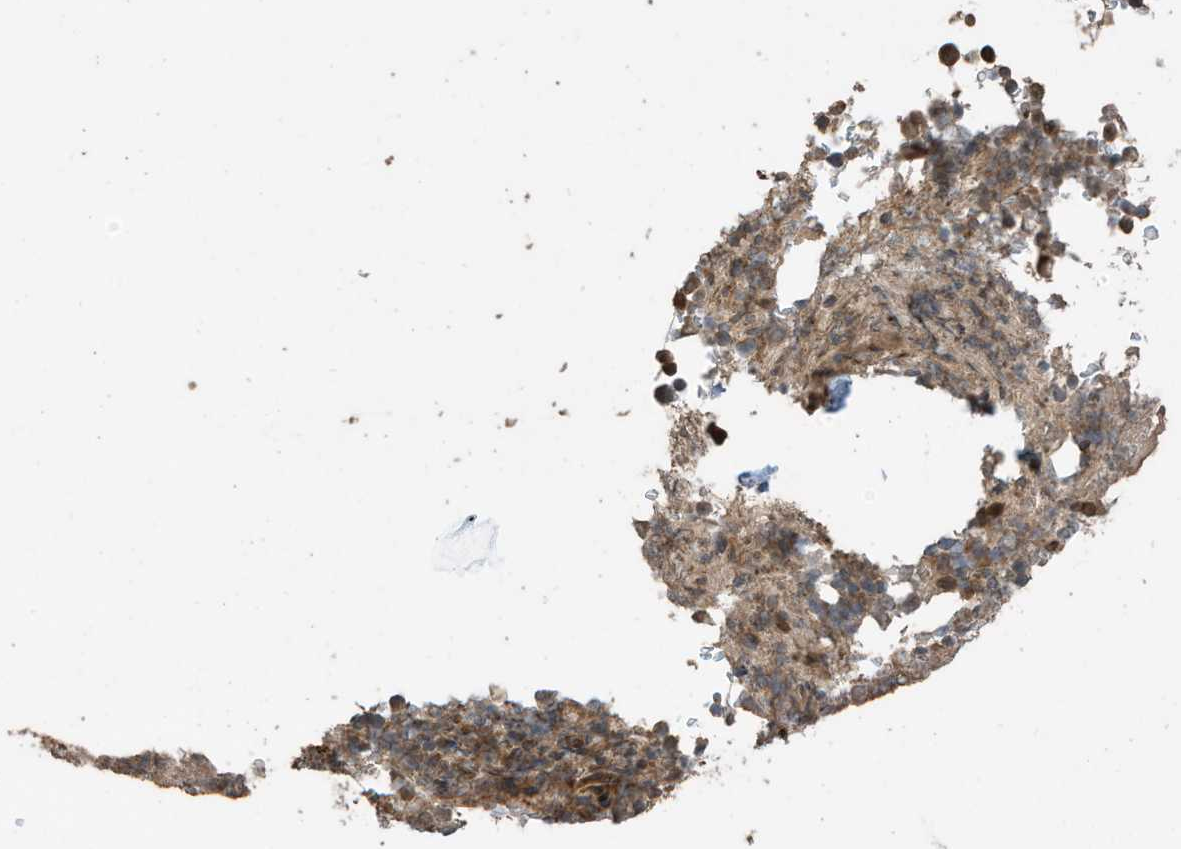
{"staining": {"intensity": "moderate", "quantity": ">75%", "location": "cytoplasmic/membranous"}, "tissue": "bone marrow", "cell_type": "Hematopoietic cells", "image_type": "normal", "snomed": [{"axis": "morphology", "description": "Normal tissue, NOS"}, {"axis": "topography", "description": "Bone marrow"}], "caption": "High-magnification brightfield microscopy of benign bone marrow stained with DAB (brown) and counterstained with hematoxylin (blue). hematopoietic cells exhibit moderate cytoplasmic/membranous positivity is present in approximately>75% of cells.", "gene": "ZNF653", "patient": {"sex": "male", "age": 58}}